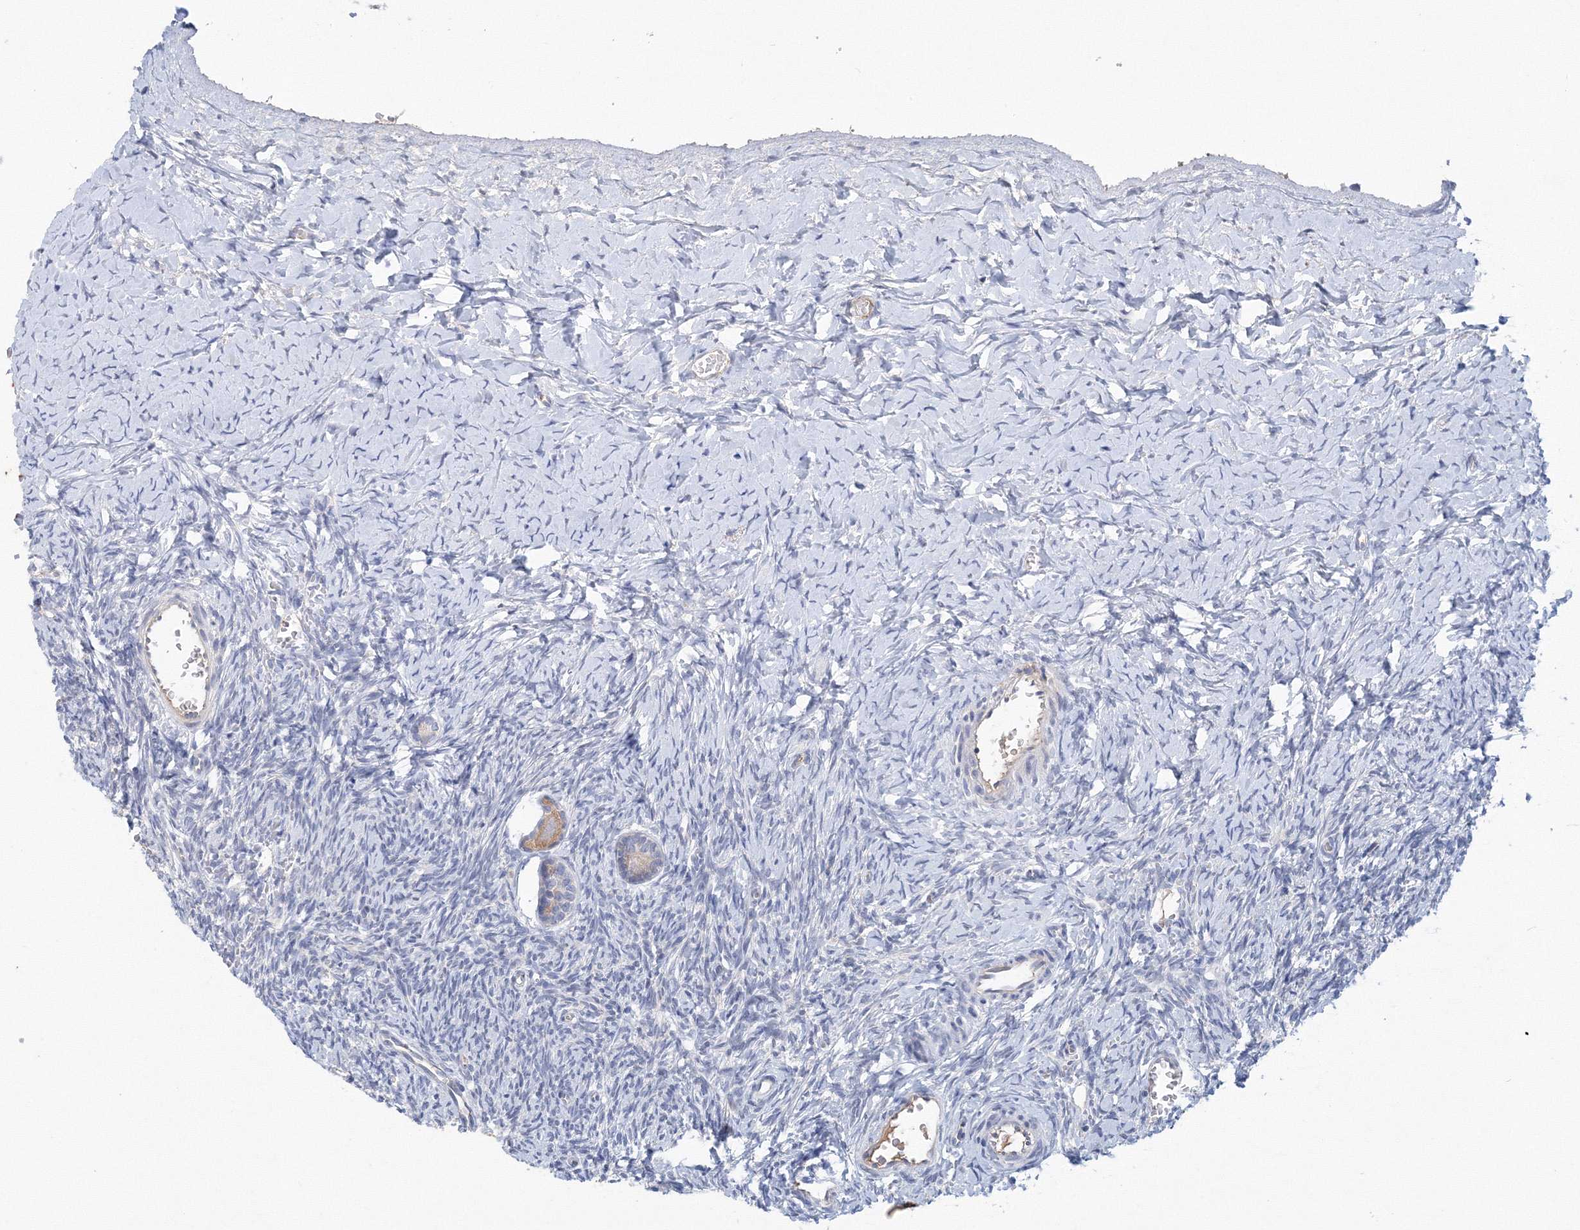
{"staining": {"intensity": "weak", "quantity": "25%-75%", "location": "cytoplasmic/membranous"}, "tissue": "ovary", "cell_type": "Follicle cells", "image_type": "normal", "snomed": [{"axis": "morphology", "description": "Normal tissue, NOS"}, {"axis": "morphology", "description": "Developmental malformation"}, {"axis": "topography", "description": "Ovary"}], "caption": "A low amount of weak cytoplasmic/membranous expression is identified in approximately 25%-75% of follicle cells in benign ovary.", "gene": "TANC1", "patient": {"sex": "female", "age": 39}}